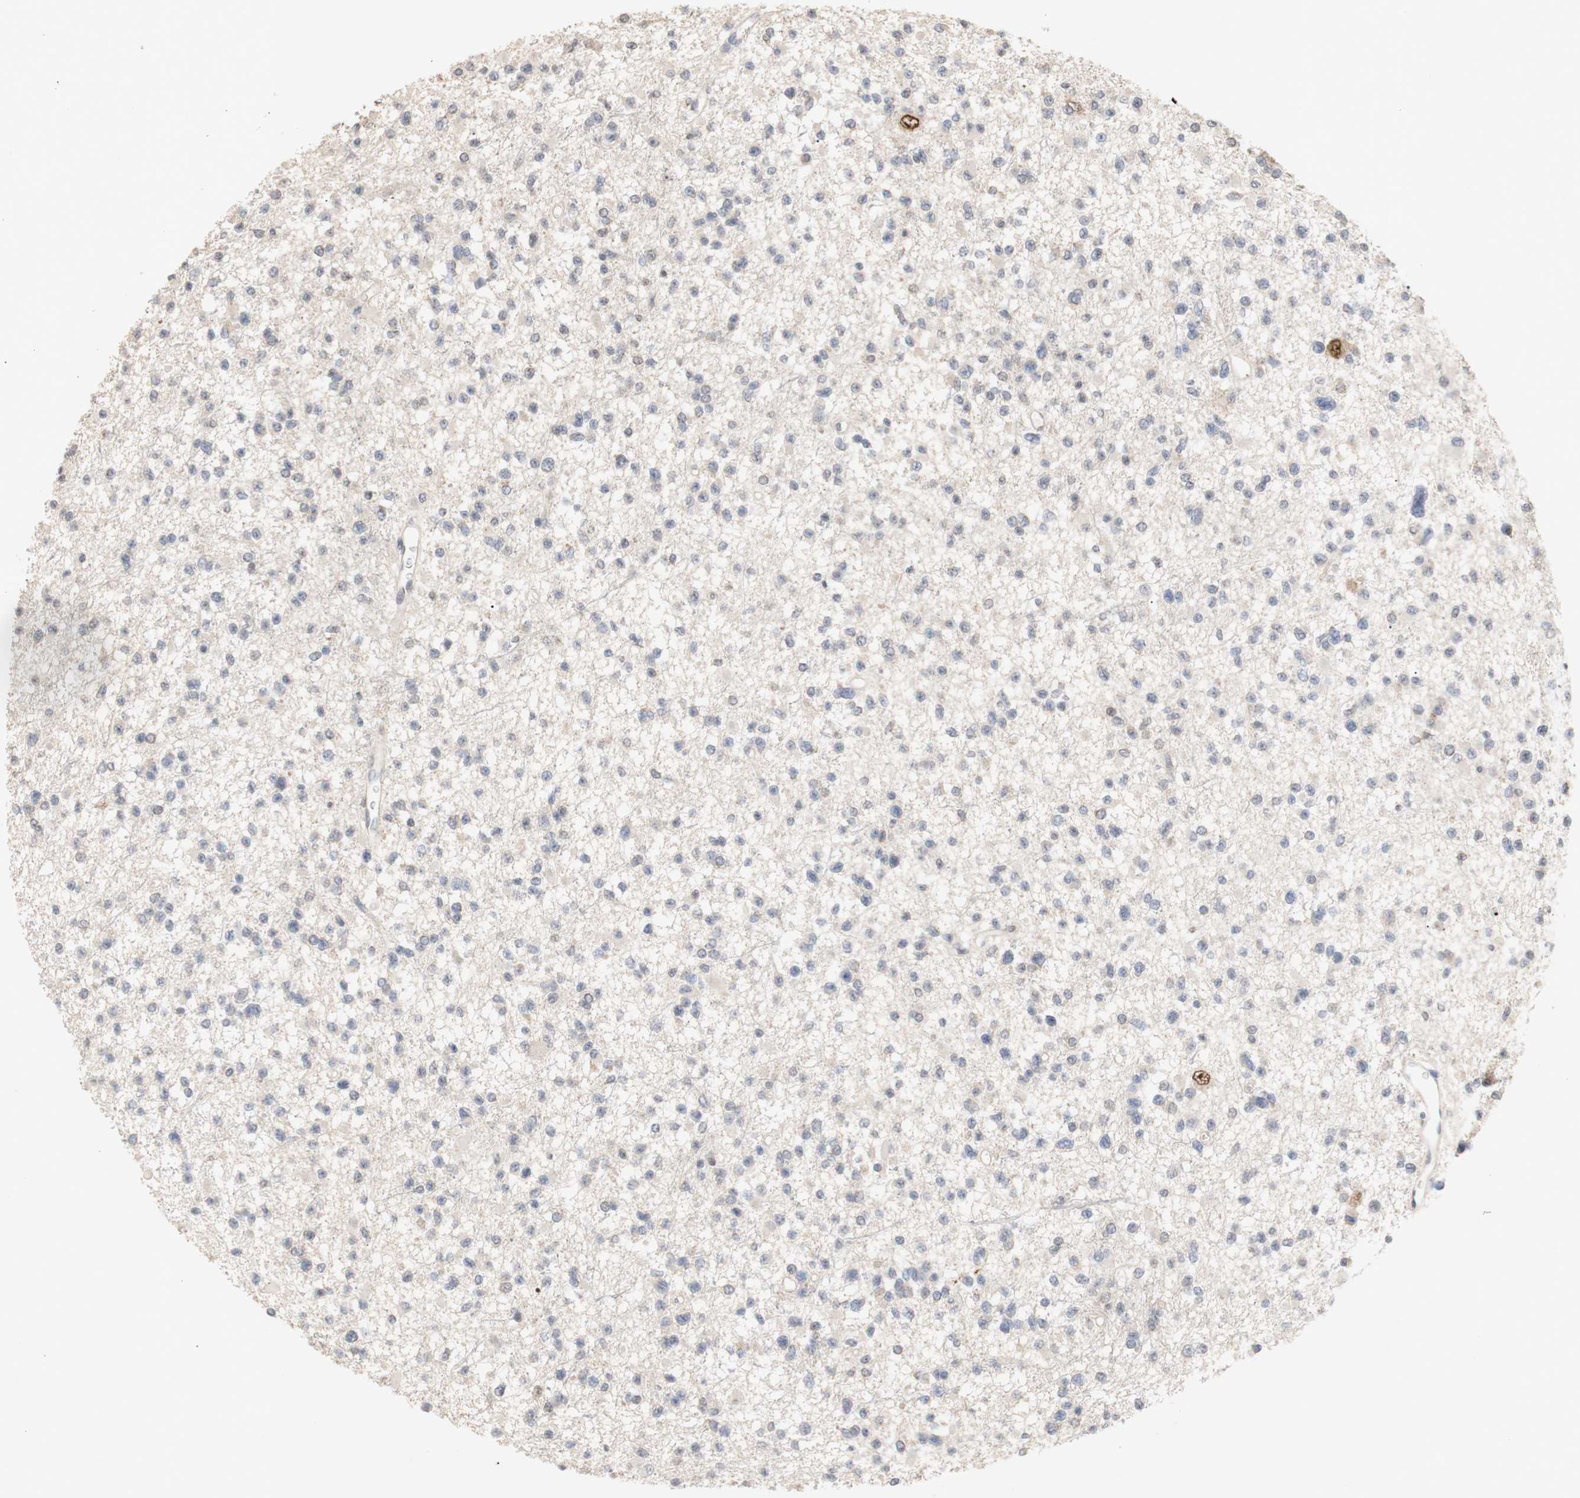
{"staining": {"intensity": "negative", "quantity": "none", "location": "none"}, "tissue": "glioma", "cell_type": "Tumor cells", "image_type": "cancer", "snomed": [{"axis": "morphology", "description": "Glioma, malignant, Low grade"}, {"axis": "topography", "description": "Brain"}], "caption": "A high-resolution micrograph shows IHC staining of glioma, which displays no significant positivity in tumor cells.", "gene": "FOSB", "patient": {"sex": "female", "age": 22}}